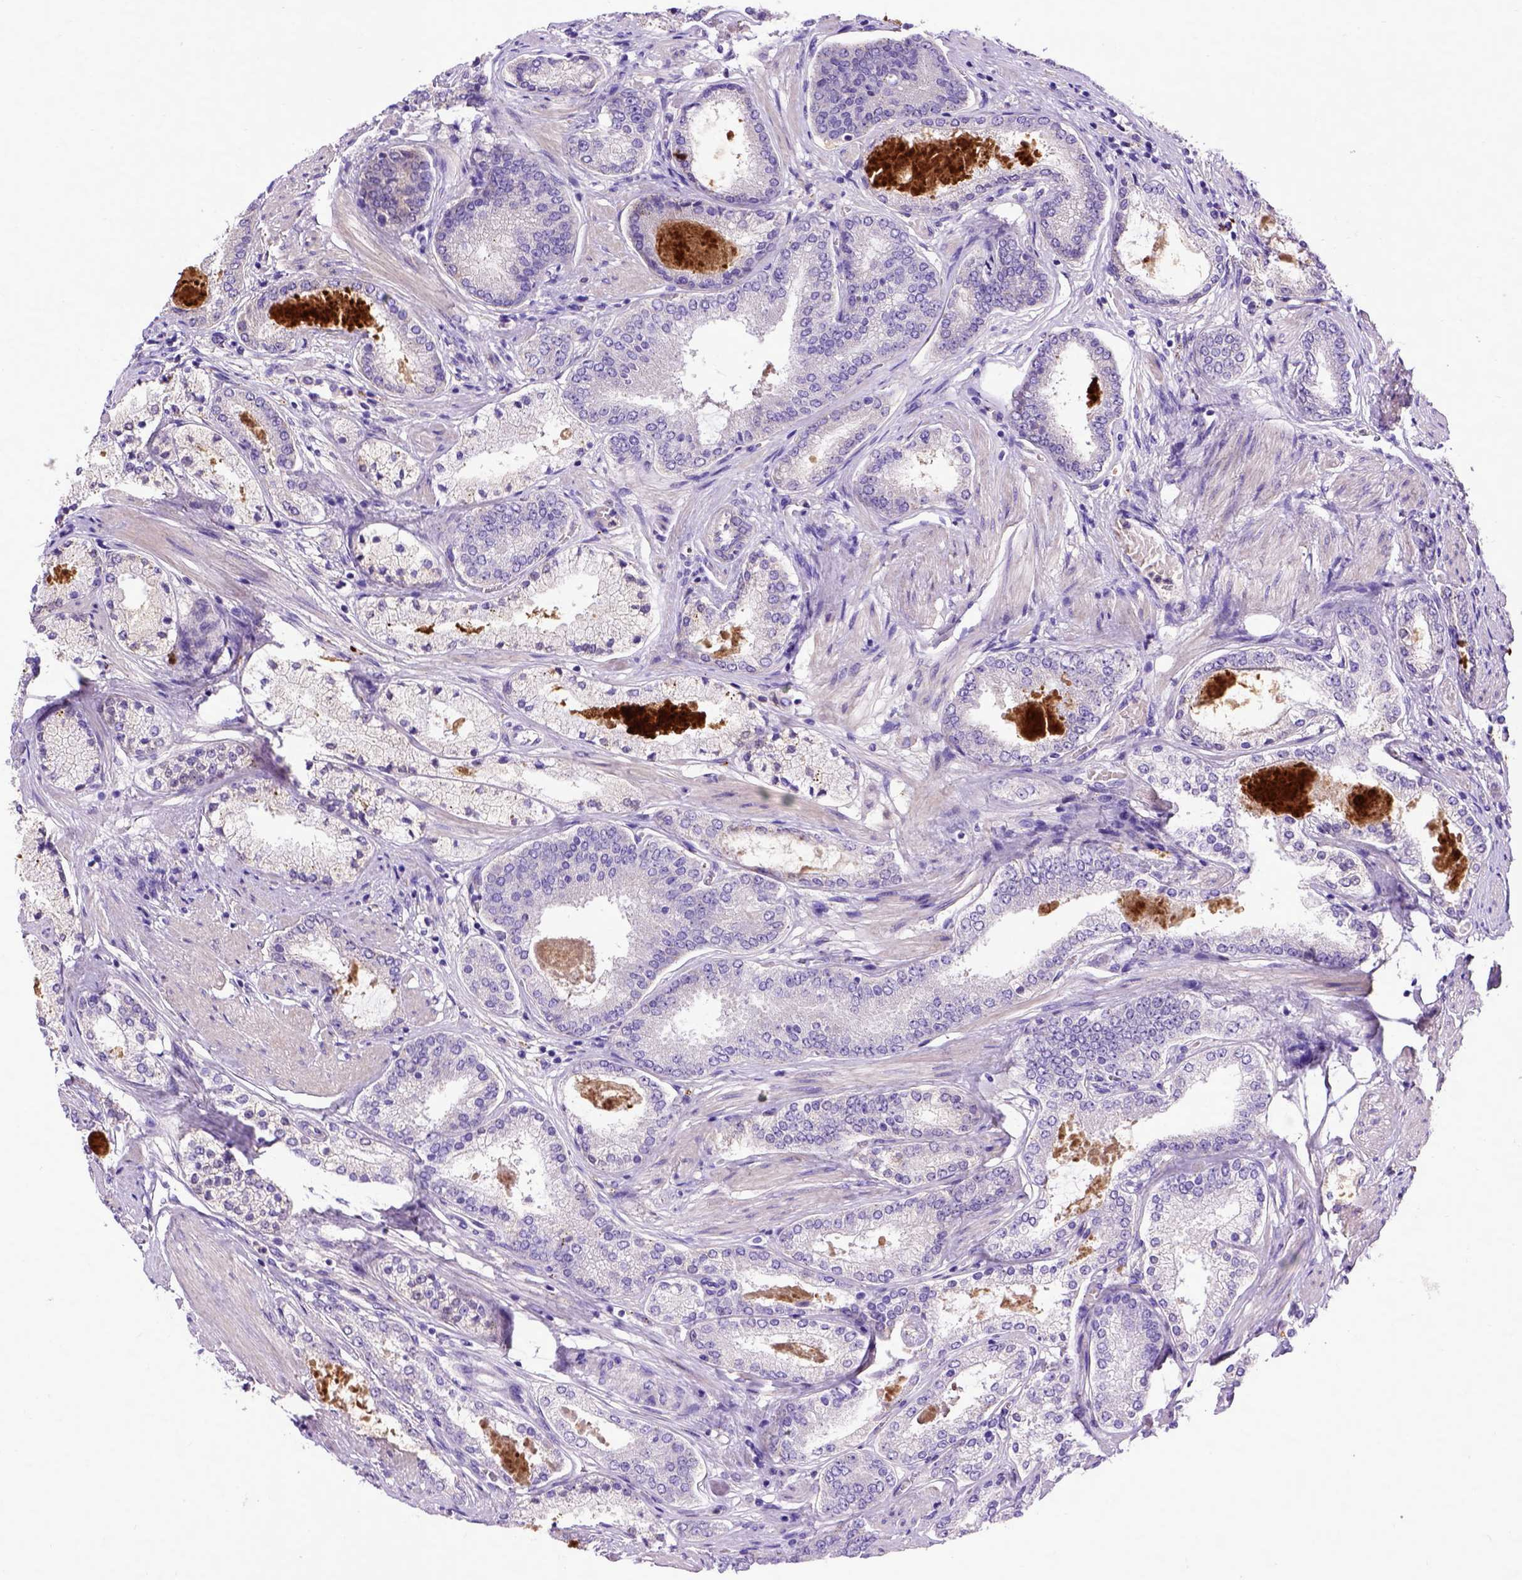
{"staining": {"intensity": "negative", "quantity": "none", "location": "none"}, "tissue": "prostate cancer", "cell_type": "Tumor cells", "image_type": "cancer", "snomed": [{"axis": "morphology", "description": "Adenocarcinoma, High grade"}, {"axis": "topography", "description": "Prostate"}], "caption": "Prostate cancer was stained to show a protein in brown. There is no significant staining in tumor cells. The staining is performed using DAB (3,3'-diaminobenzidine) brown chromogen with nuclei counter-stained in using hematoxylin.", "gene": "ADAM12", "patient": {"sex": "male", "age": 63}}